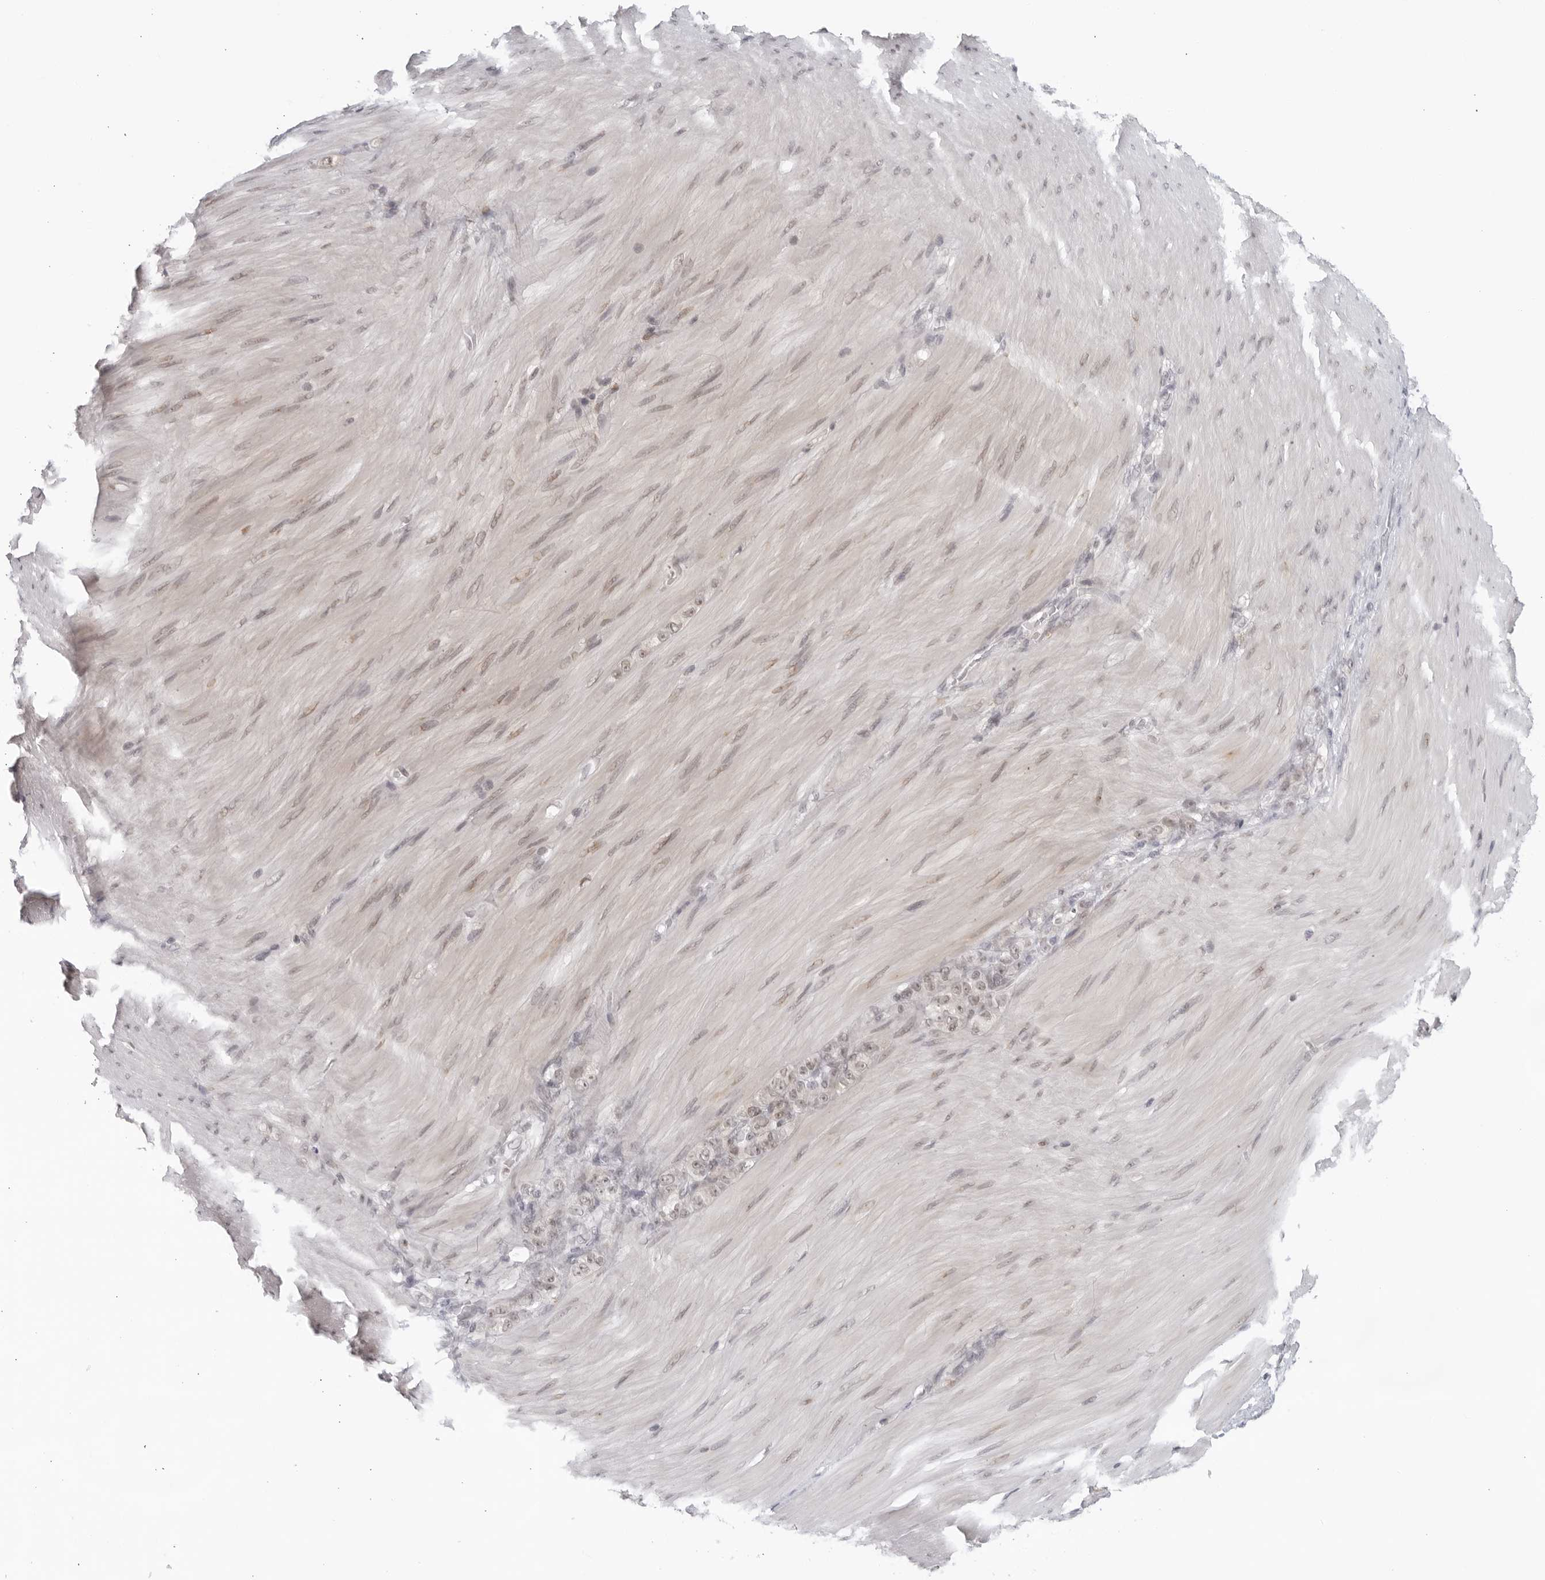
{"staining": {"intensity": "weak", "quantity": "<25%", "location": "nuclear"}, "tissue": "stomach cancer", "cell_type": "Tumor cells", "image_type": "cancer", "snomed": [{"axis": "morphology", "description": "Normal tissue, NOS"}, {"axis": "morphology", "description": "Adenocarcinoma, NOS"}, {"axis": "topography", "description": "Stomach"}], "caption": "DAB immunohistochemical staining of stomach cancer shows no significant expression in tumor cells.", "gene": "RAB11FIP3", "patient": {"sex": "male", "age": 82}}